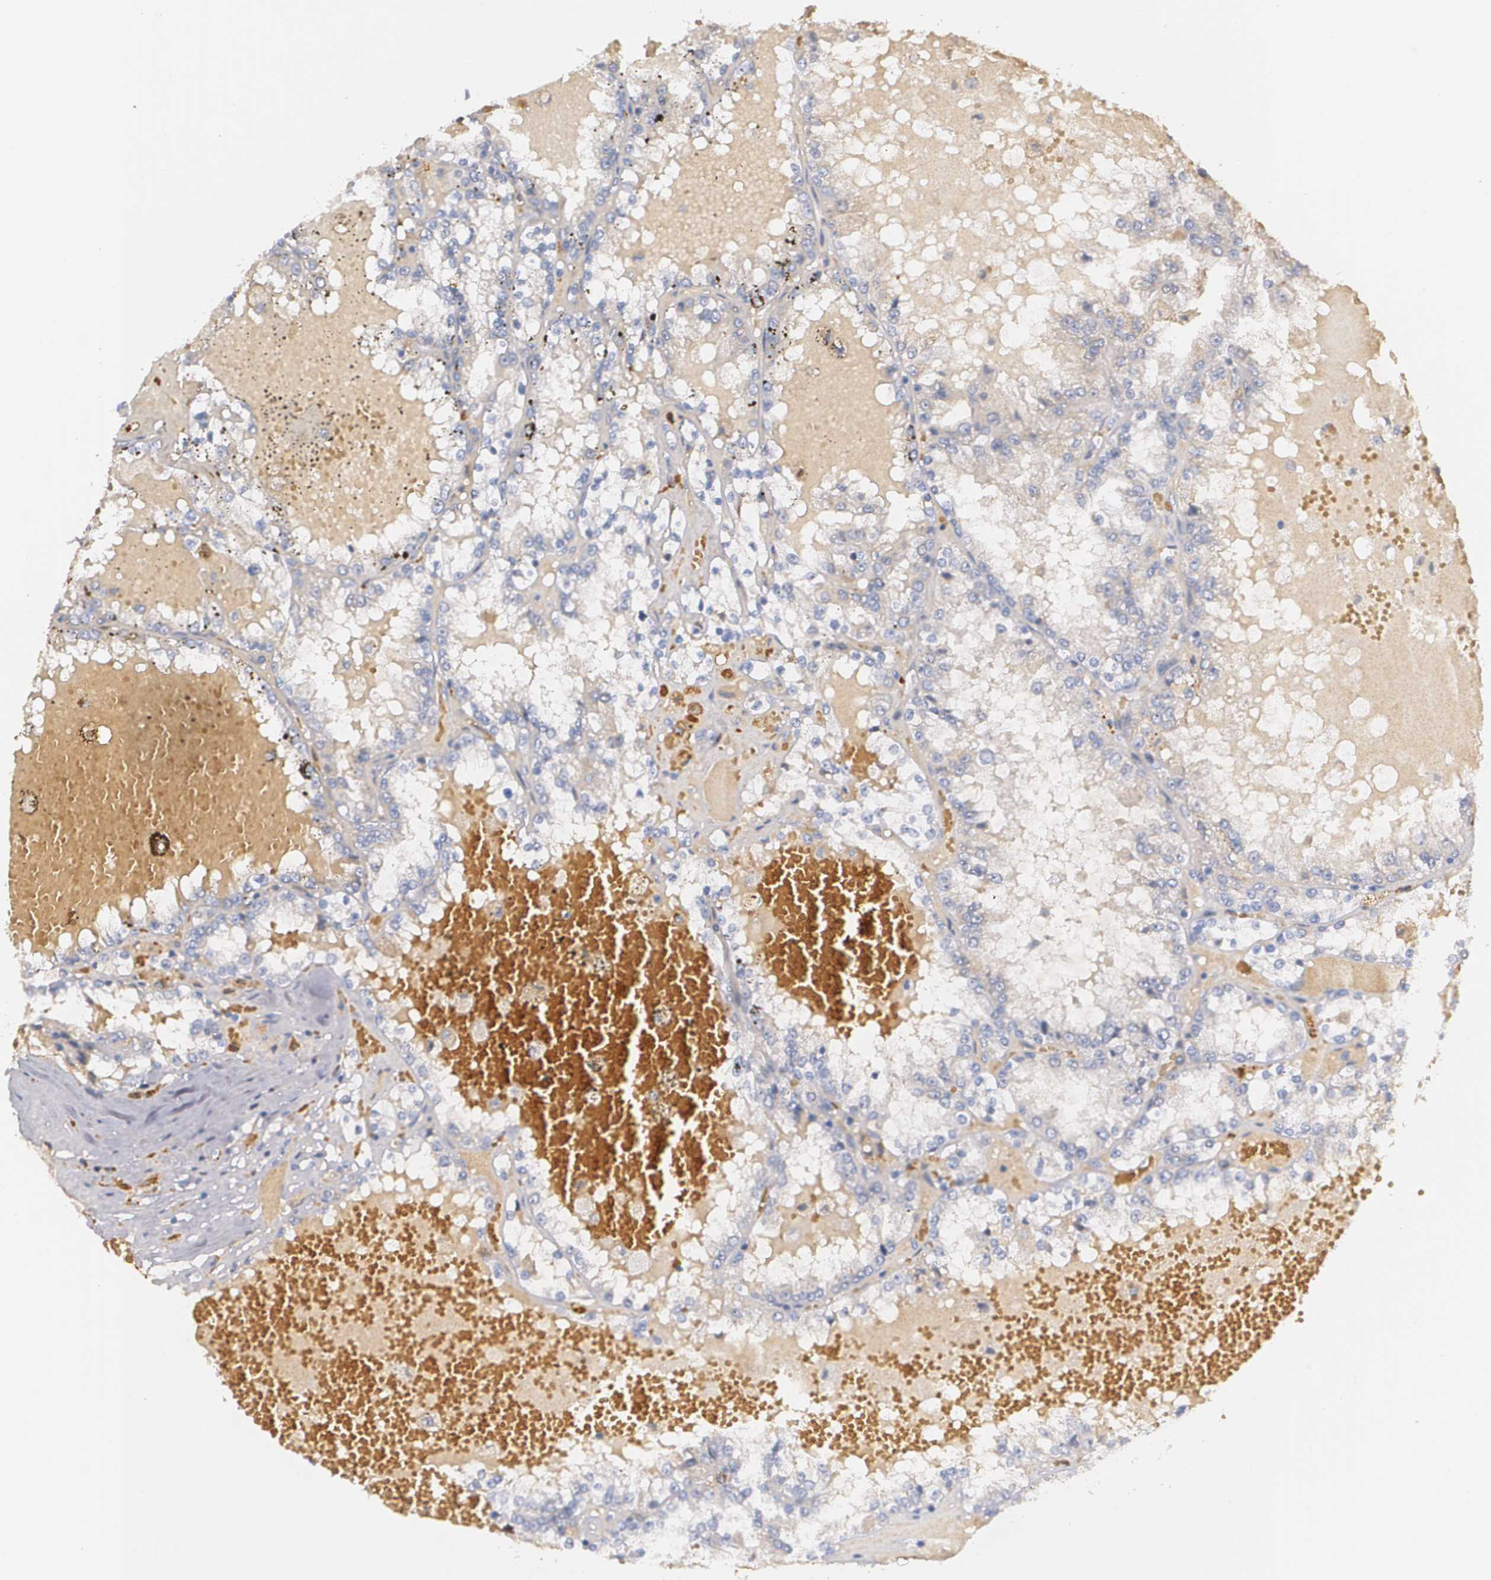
{"staining": {"intensity": "weak", "quantity": "25%-75%", "location": "cytoplasmic/membranous"}, "tissue": "renal cancer", "cell_type": "Tumor cells", "image_type": "cancer", "snomed": [{"axis": "morphology", "description": "Adenocarcinoma, NOS"}, {"axis": "topography", "description": "Kidney"}], "caption": "A photomicrograph of human adenocarcinoma (renal) stained for a protein shows weak cytoplasmic/membranous brown staining in tumor cells.", "gene": "AMBP", "patient": {"sex": "female", "age": 56}}